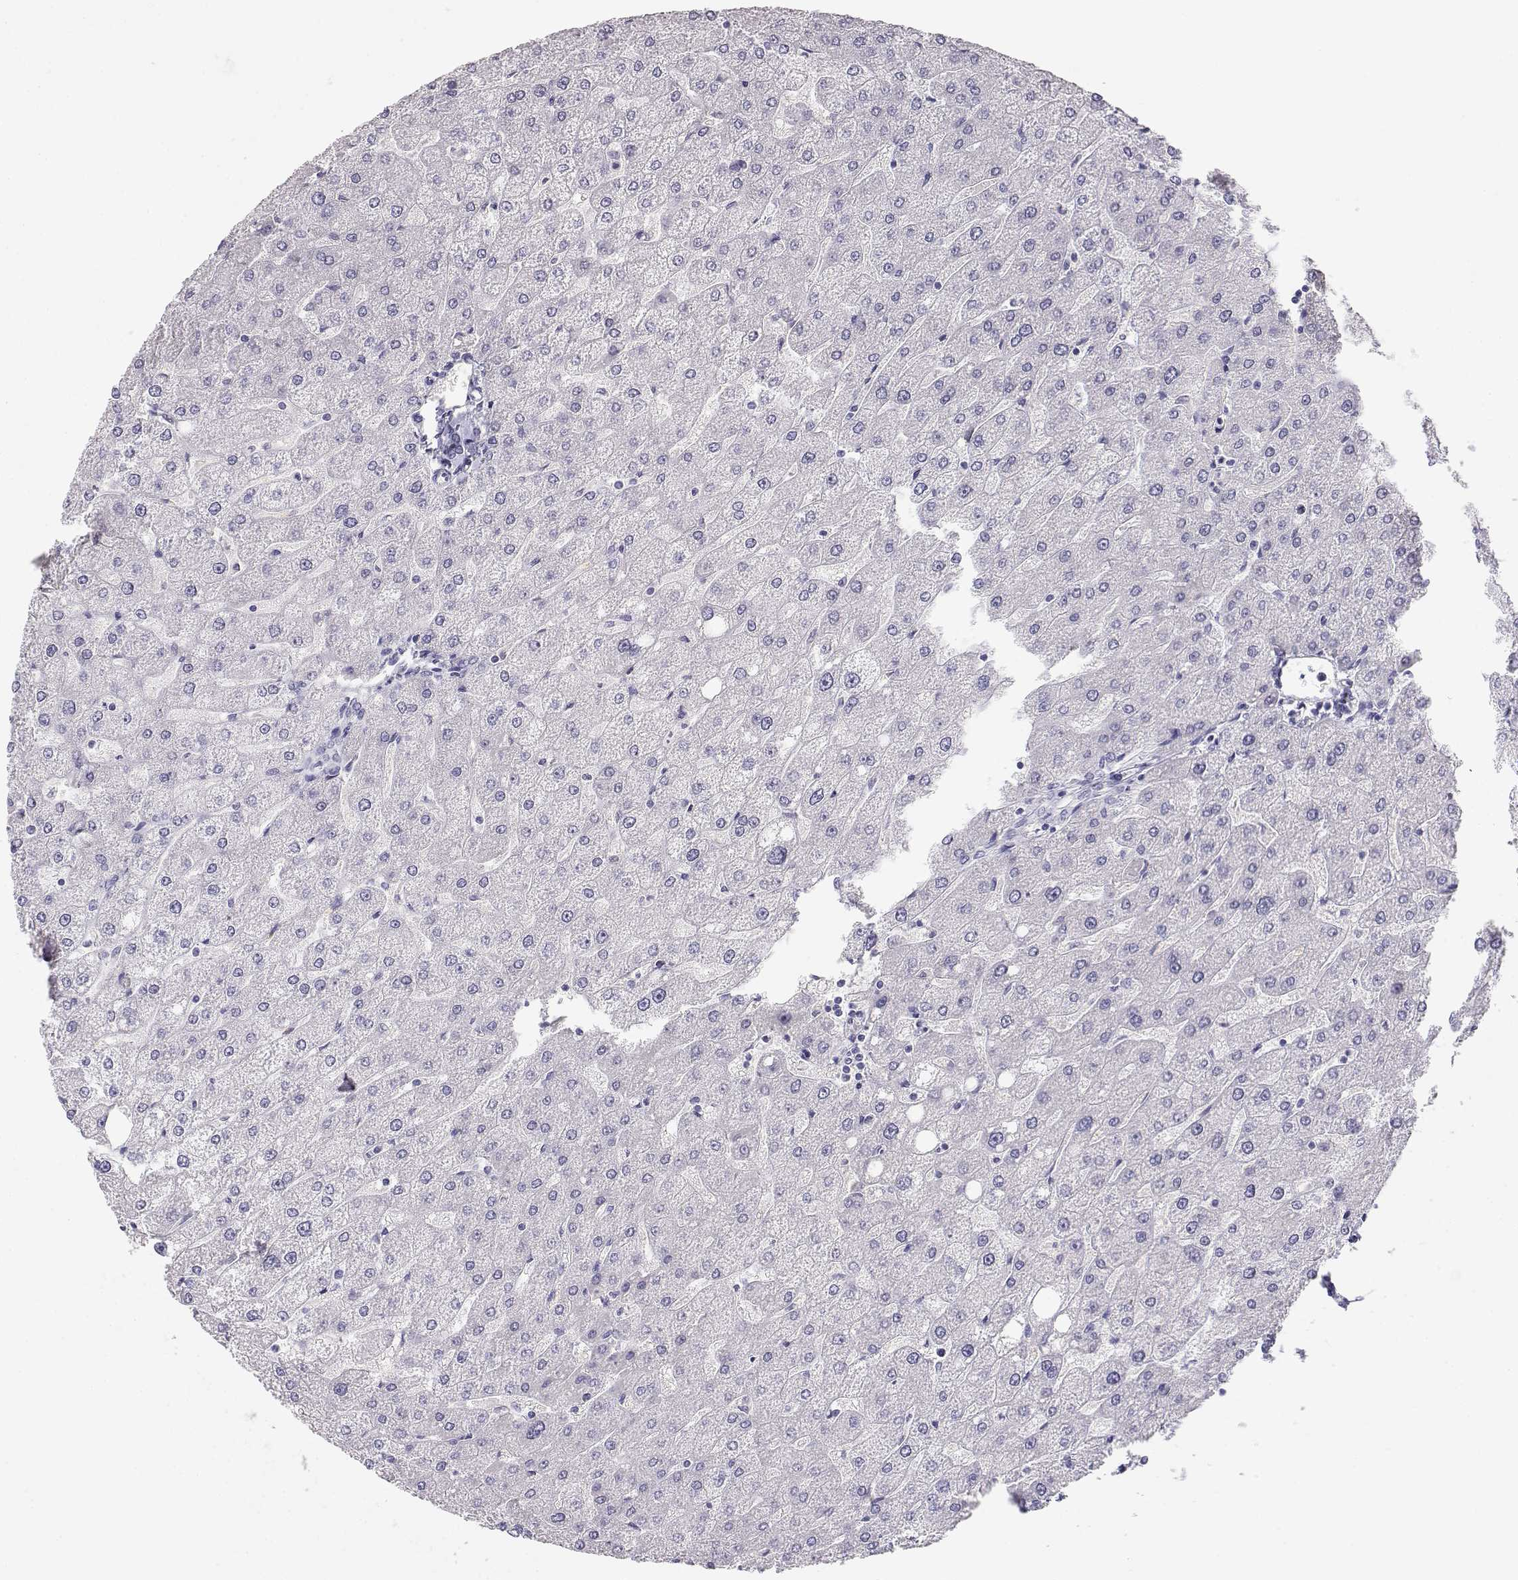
{"staining": {"intensity": "negative", "quantity": "none", "location": "none"}, "tissue": "liver", "cell_type": "Cholangiocytes", "image_type": "normal", "snomed": [{"axis": "morphology", "description": "Normal tissue, NOS"}, {"axis": "topography", "description": "Liver"}], "caption": "Human liver stained for a protein using immunohistochemistry (IHC) shows no positivity in cholangiocytes.", "gene": "GPR174", "patient": {"sex": "male", "age": 67}}